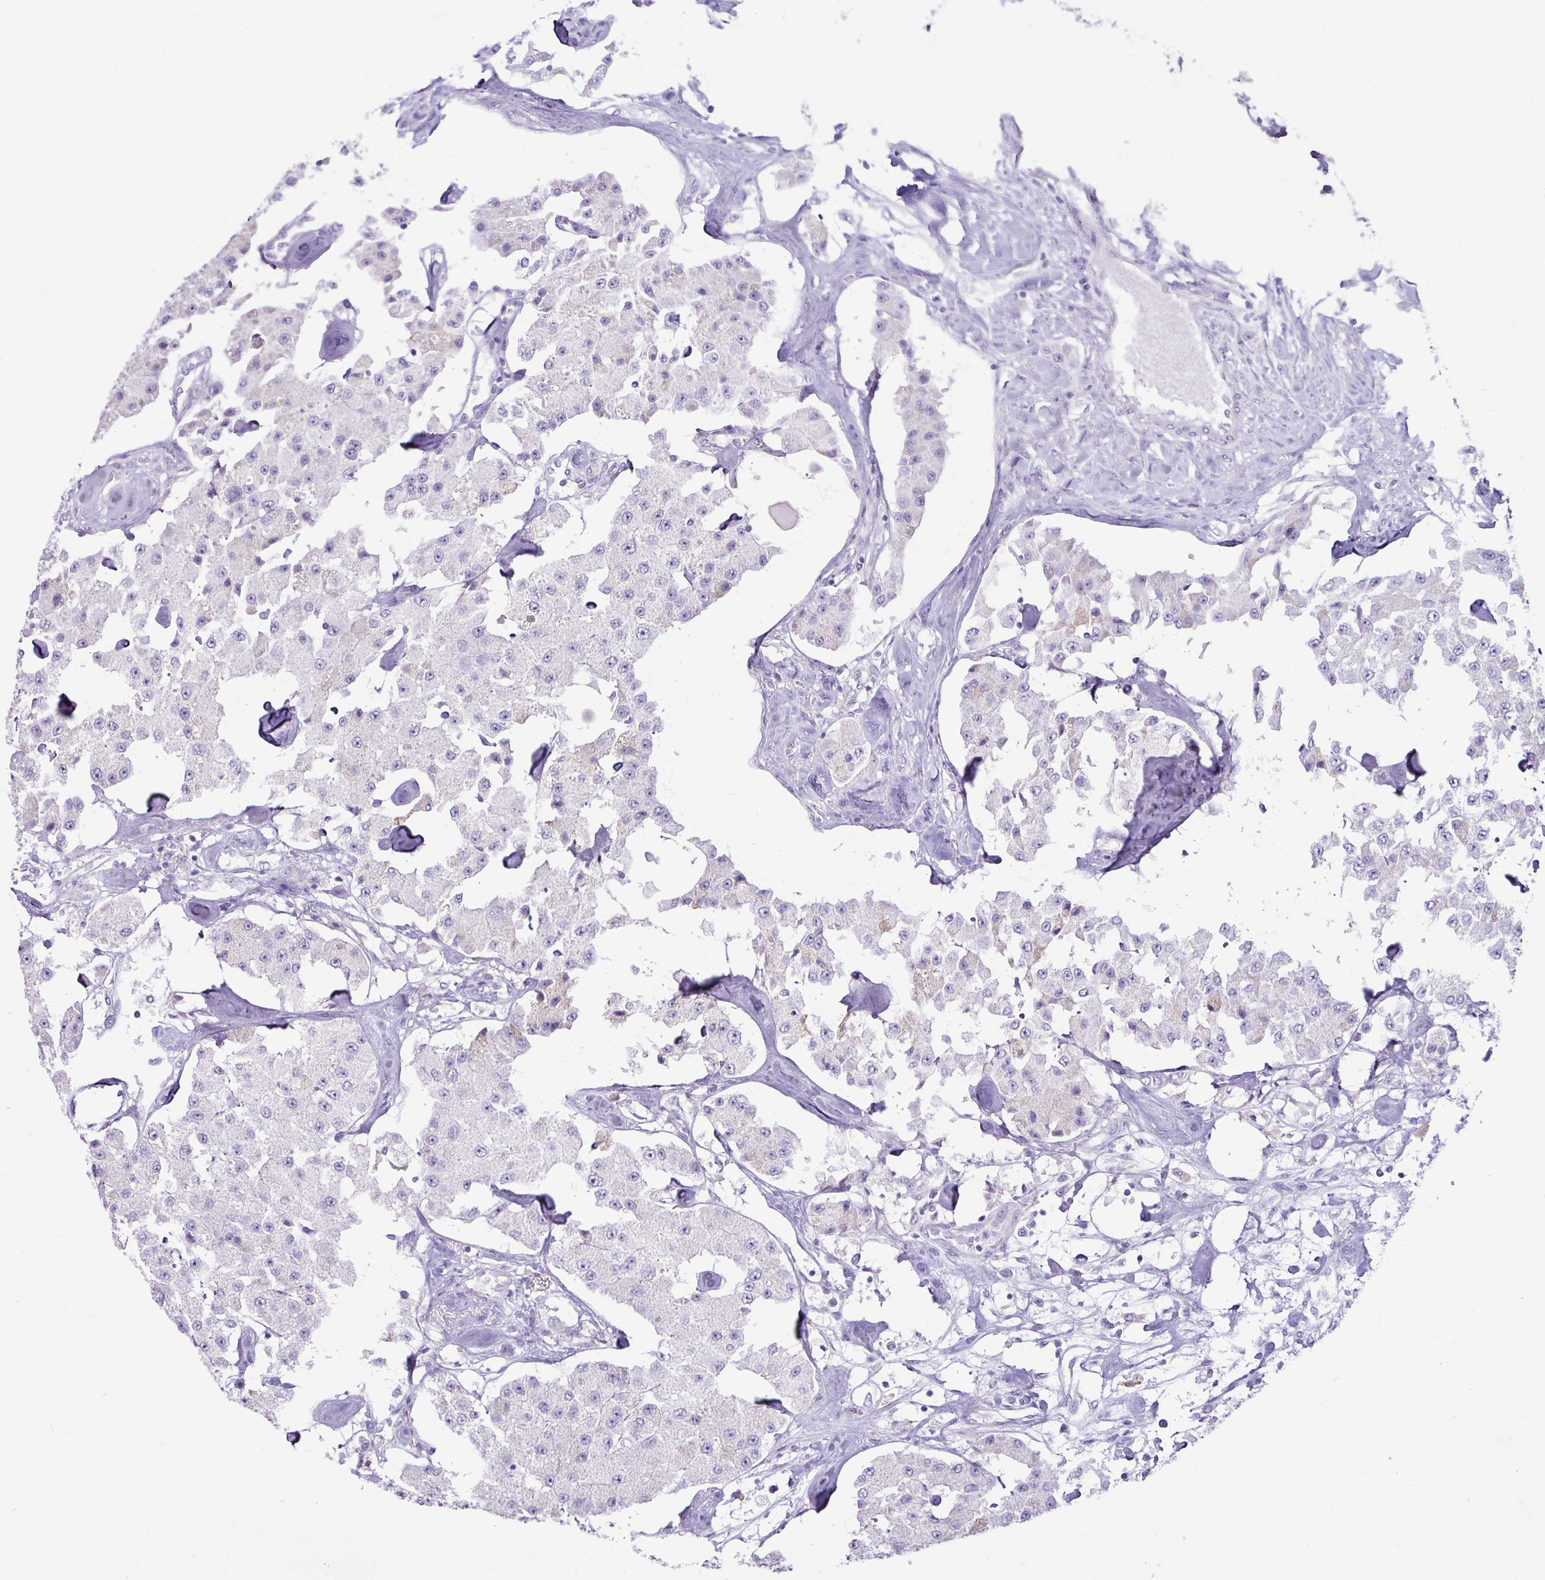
{"staining": {"intensity": "negative", "quantity": "none", "location": "none"}, "tissue": "carcinoid", "cell_type": "Tumor cells", "image_type": "cancer", "snomed": [{"axis": "morphology", "description": "Carcinoid, malignant, NOS"}, {"axis": "topography", "description": "Pancreas"}], "caption": "The immunohistochemistry (IHC) histopathology image has no significant expression in tumor cells of carcinoid (malignant) tissue.", "gene": "RGS21", "patient": {"sex": "male", "age": 41}}